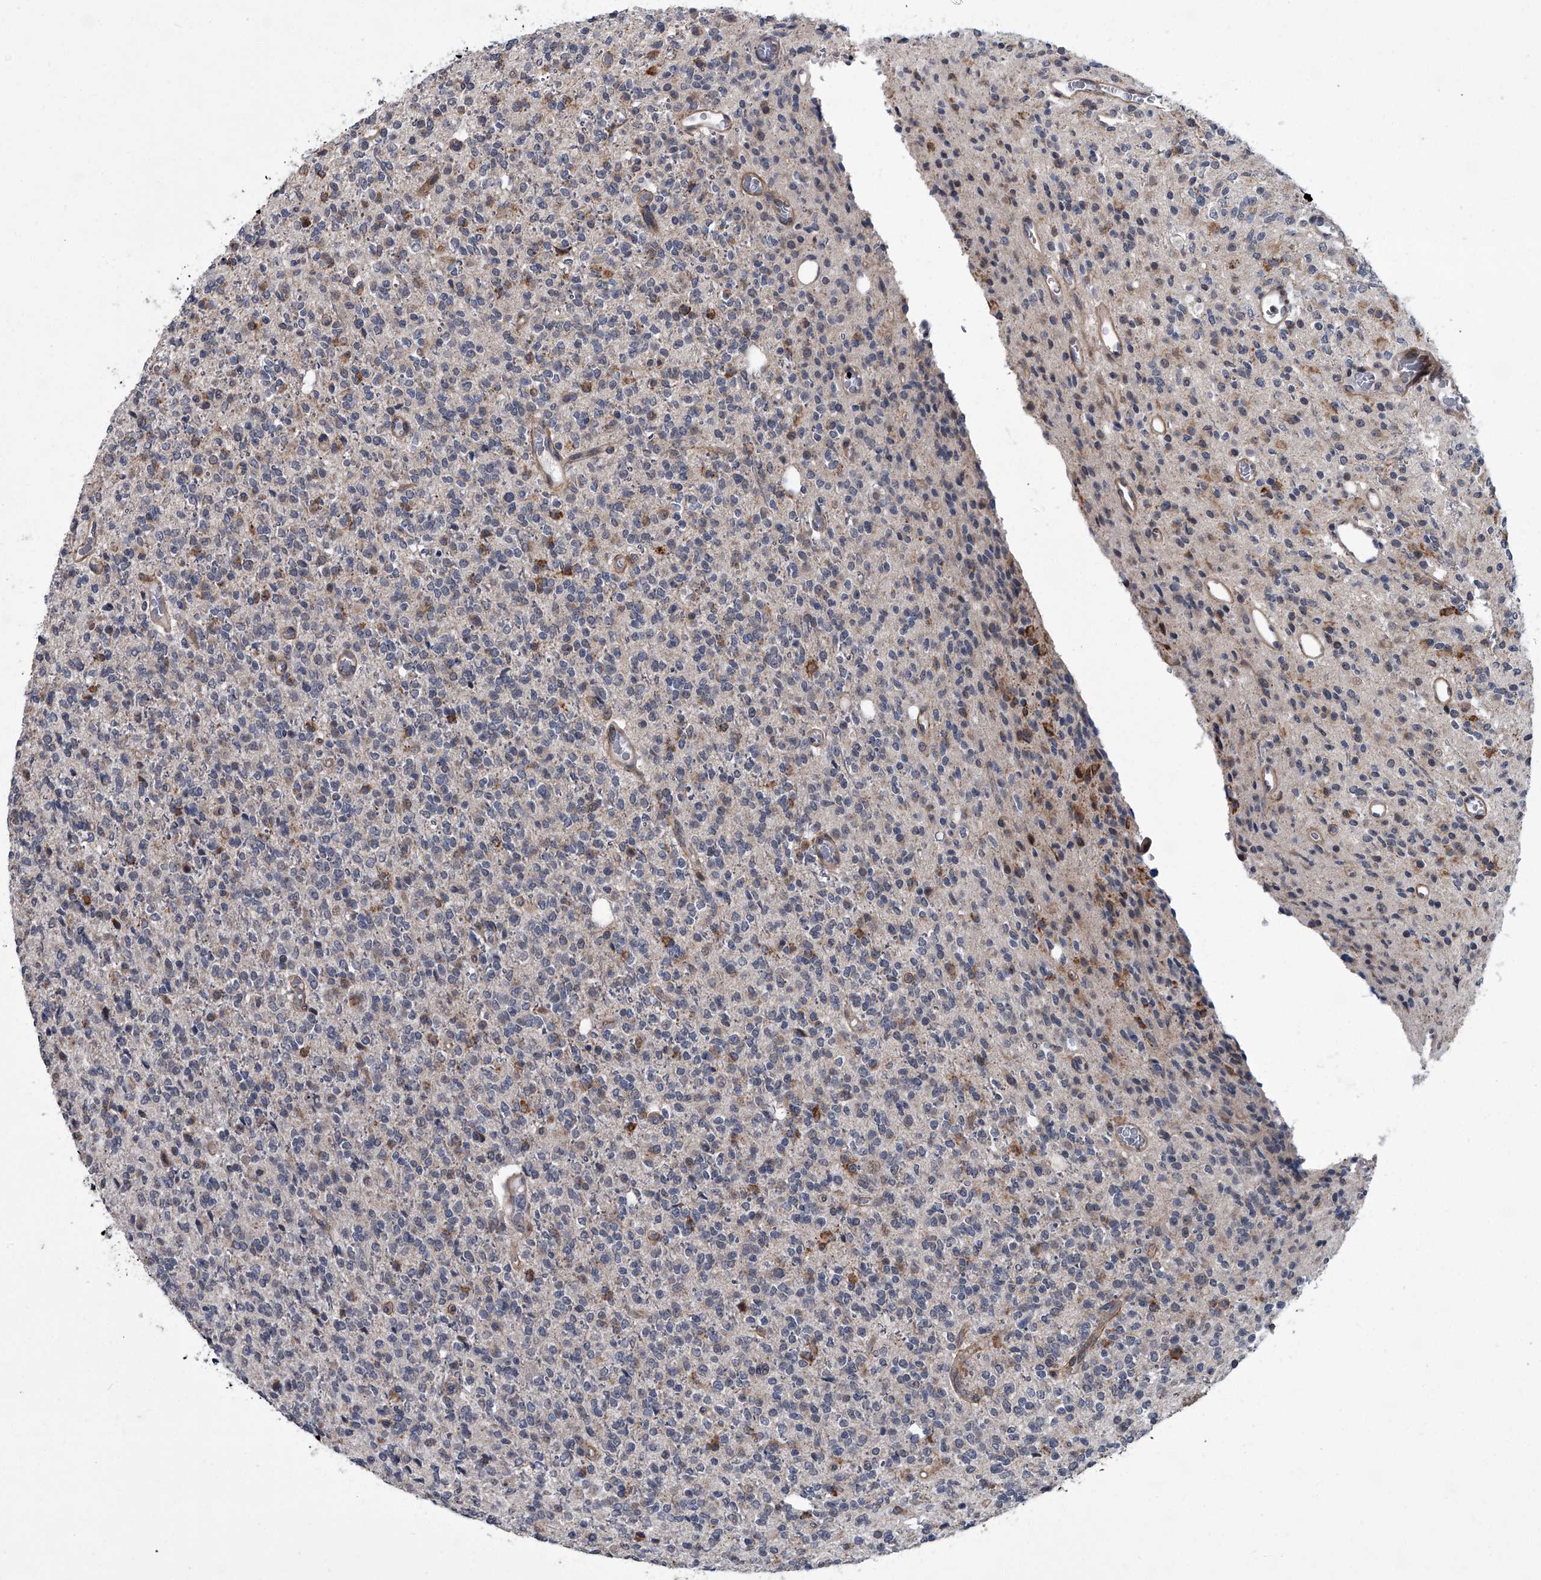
{"staining": {"intensity": "negative", "quantity": "none", "location": "none"}, "tissue": "glioma", "cell_type": "Tumor cells", "image_type": "cancer", "snomed": [{"axis": "morphology", "description": "Glioma, malignant, High grade"}, {"axis": "topography", "description": "Brain"}], "caption": "Immunohistochemistry (IHC) histopathology image of neoplastic tissue: human malignant glioma (high-grade) stained with DAB (3,3'-diaminobenzidine) demonstrates no significant protein staining in tumor cells.", "gene": "ZNF274", "patient": {"sex": "male", "age": 34}}